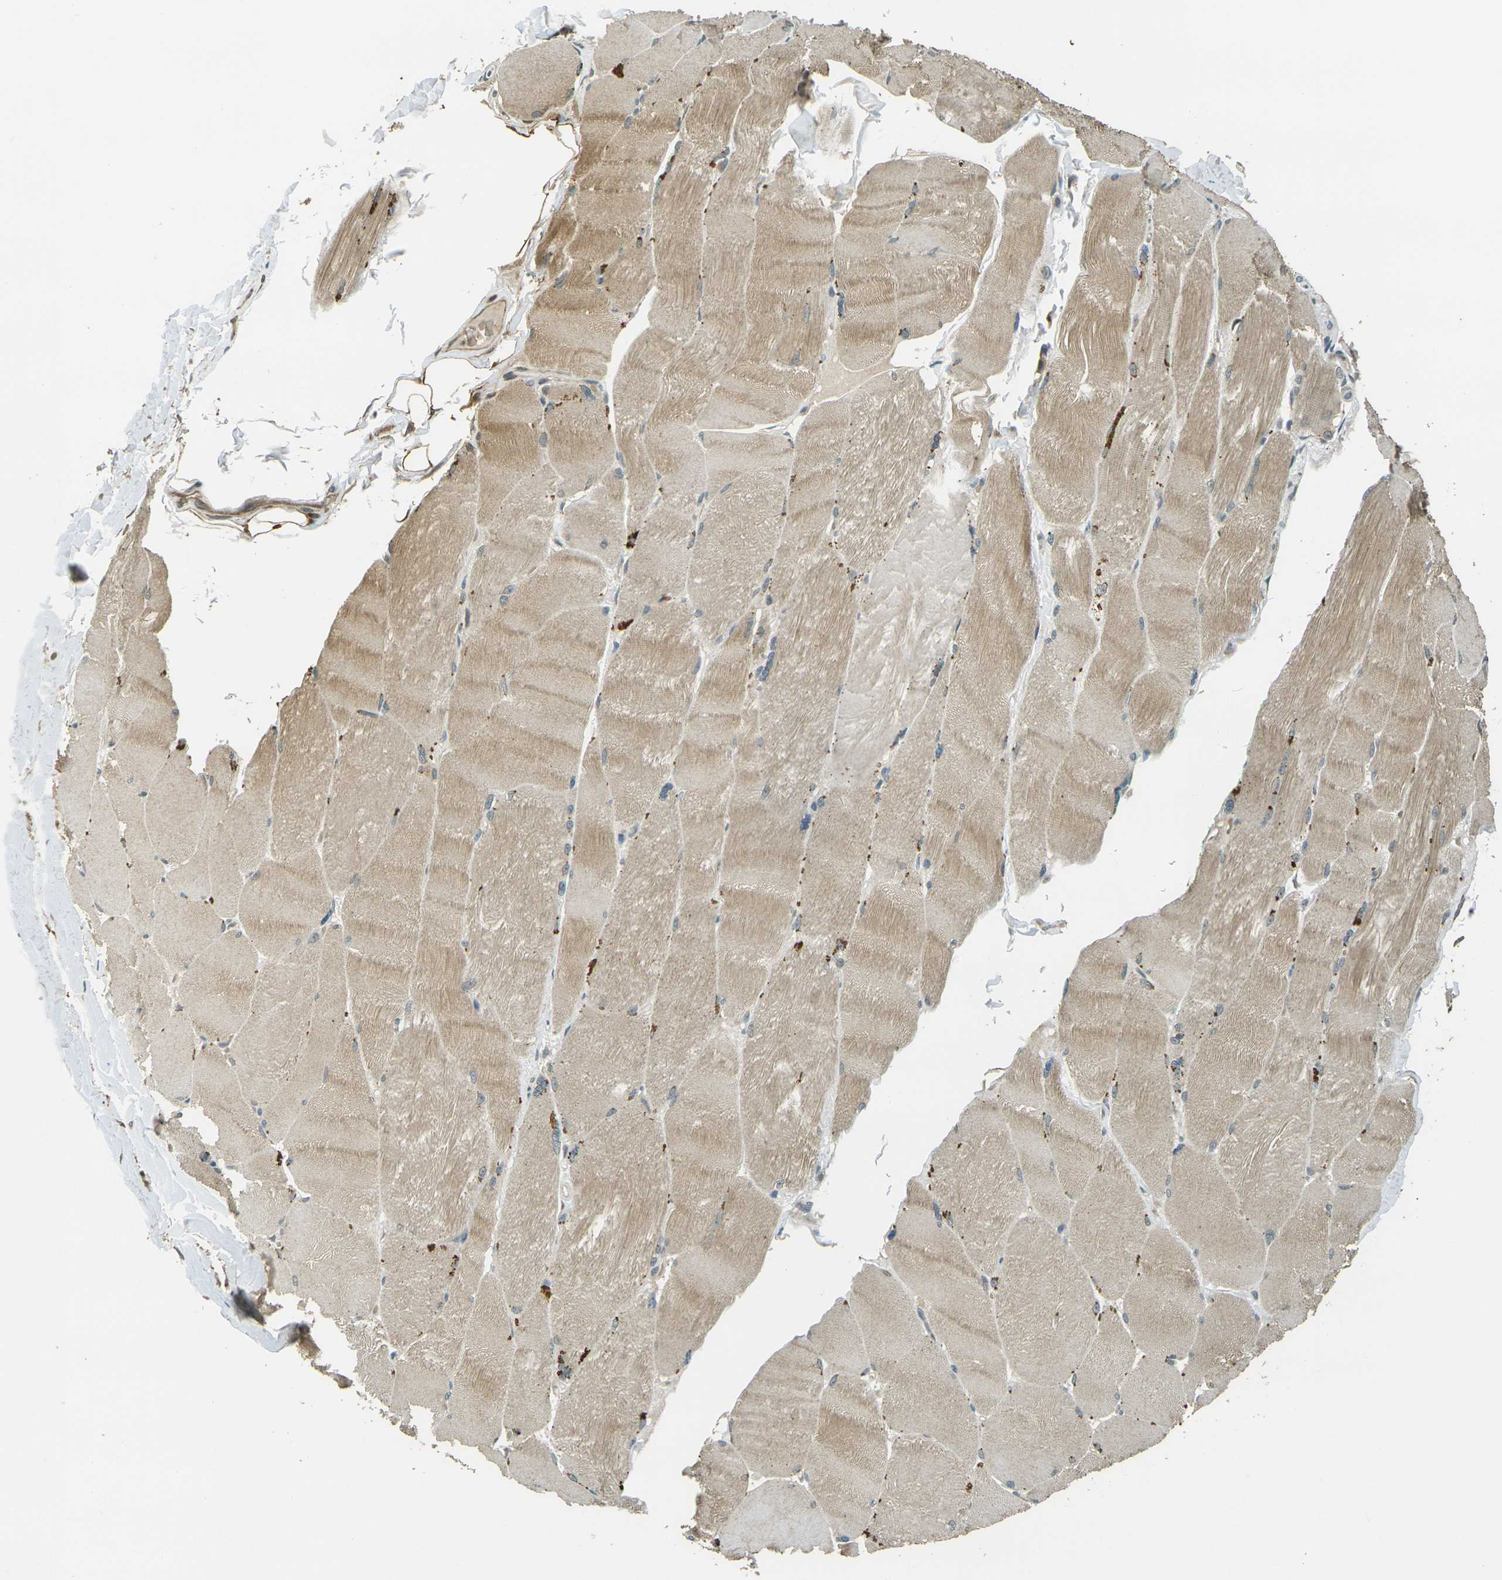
{"staining": {"intensity": "weak", "quantity": ">75%", "location": "cytoplasmic/membranous"}, "tissue": "skeletal muscle", "cell_type": "Myocytes", "image_type": "normal", "snomed": [{"axis": "morphology", "description": "Normal tissue, NOS"}, {"axis": "topography", "description": "Skin"}, {"axis": "topography", "description": "Skeletal muscle"}], "caption": "The histopathology image shows immunohistochemical staining of benign skeletal muscle. There is weak cytoplasmic/membranous expression is appreciated in approximately >75% of myocytes.", "gene": "TOR1A", "patient": {"sex": "male", "age": 83}}